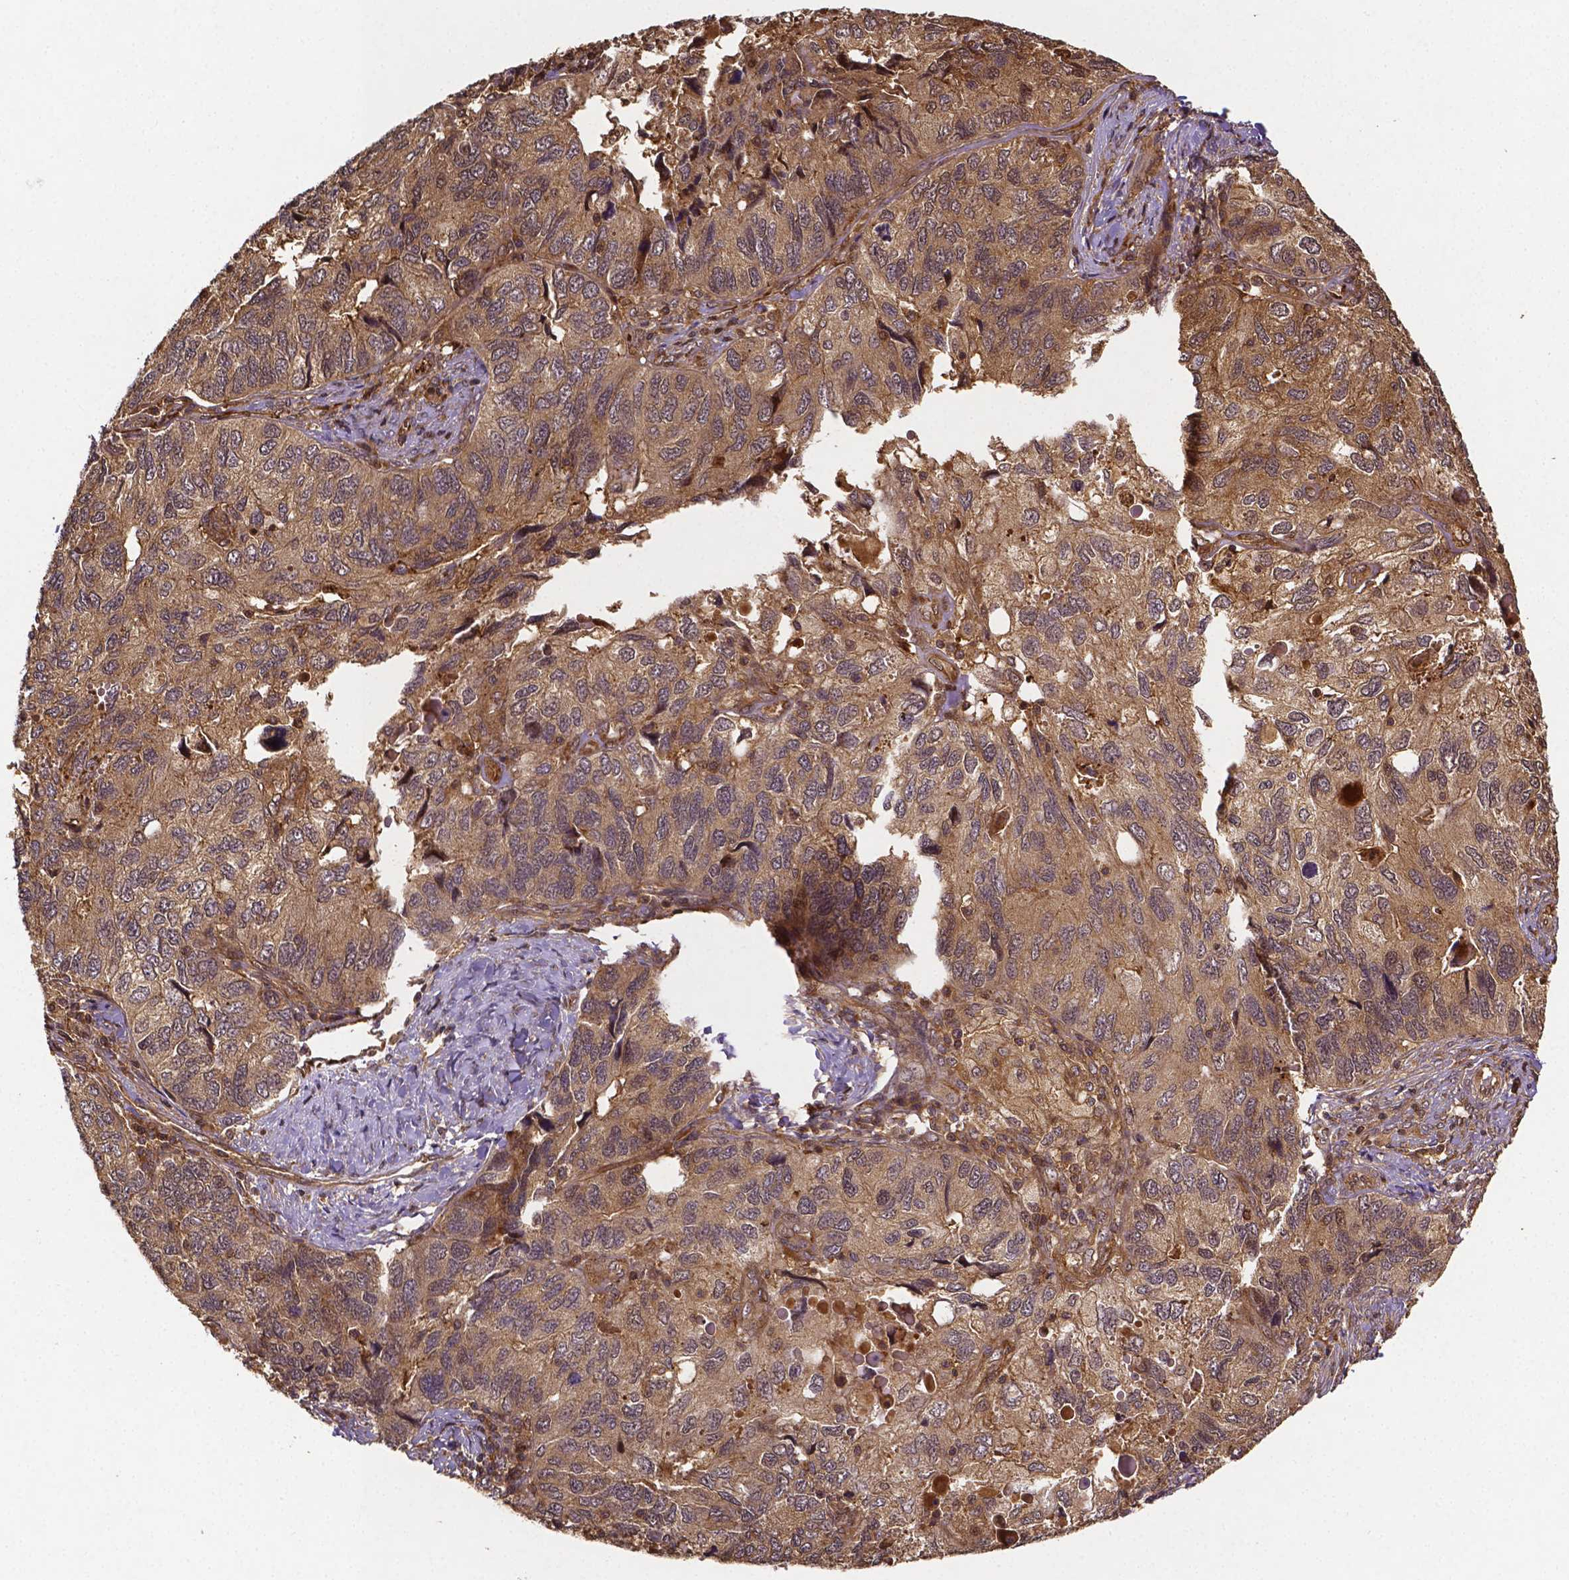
{"staining": {"intensity": "moderate", "quantity": "25%-75%", "location": "cytoplasmic/membranous"}, "tissue": "endometrial cancer", "cell_type": "Tumor cells", "image_type": "cancer", "snomed": [{"axis": "morphology", "description": "Carcinoma, NOS"}, {"axis": "topography", "description": "Uterus"}], "caption": "Carcinoma (endometrial) stained for a protein exhibits moderate cytoplasmic/membranous positivity in tumor cells.", "gene": "RNF123", "patient": {"sex": "female", "age": 76}}